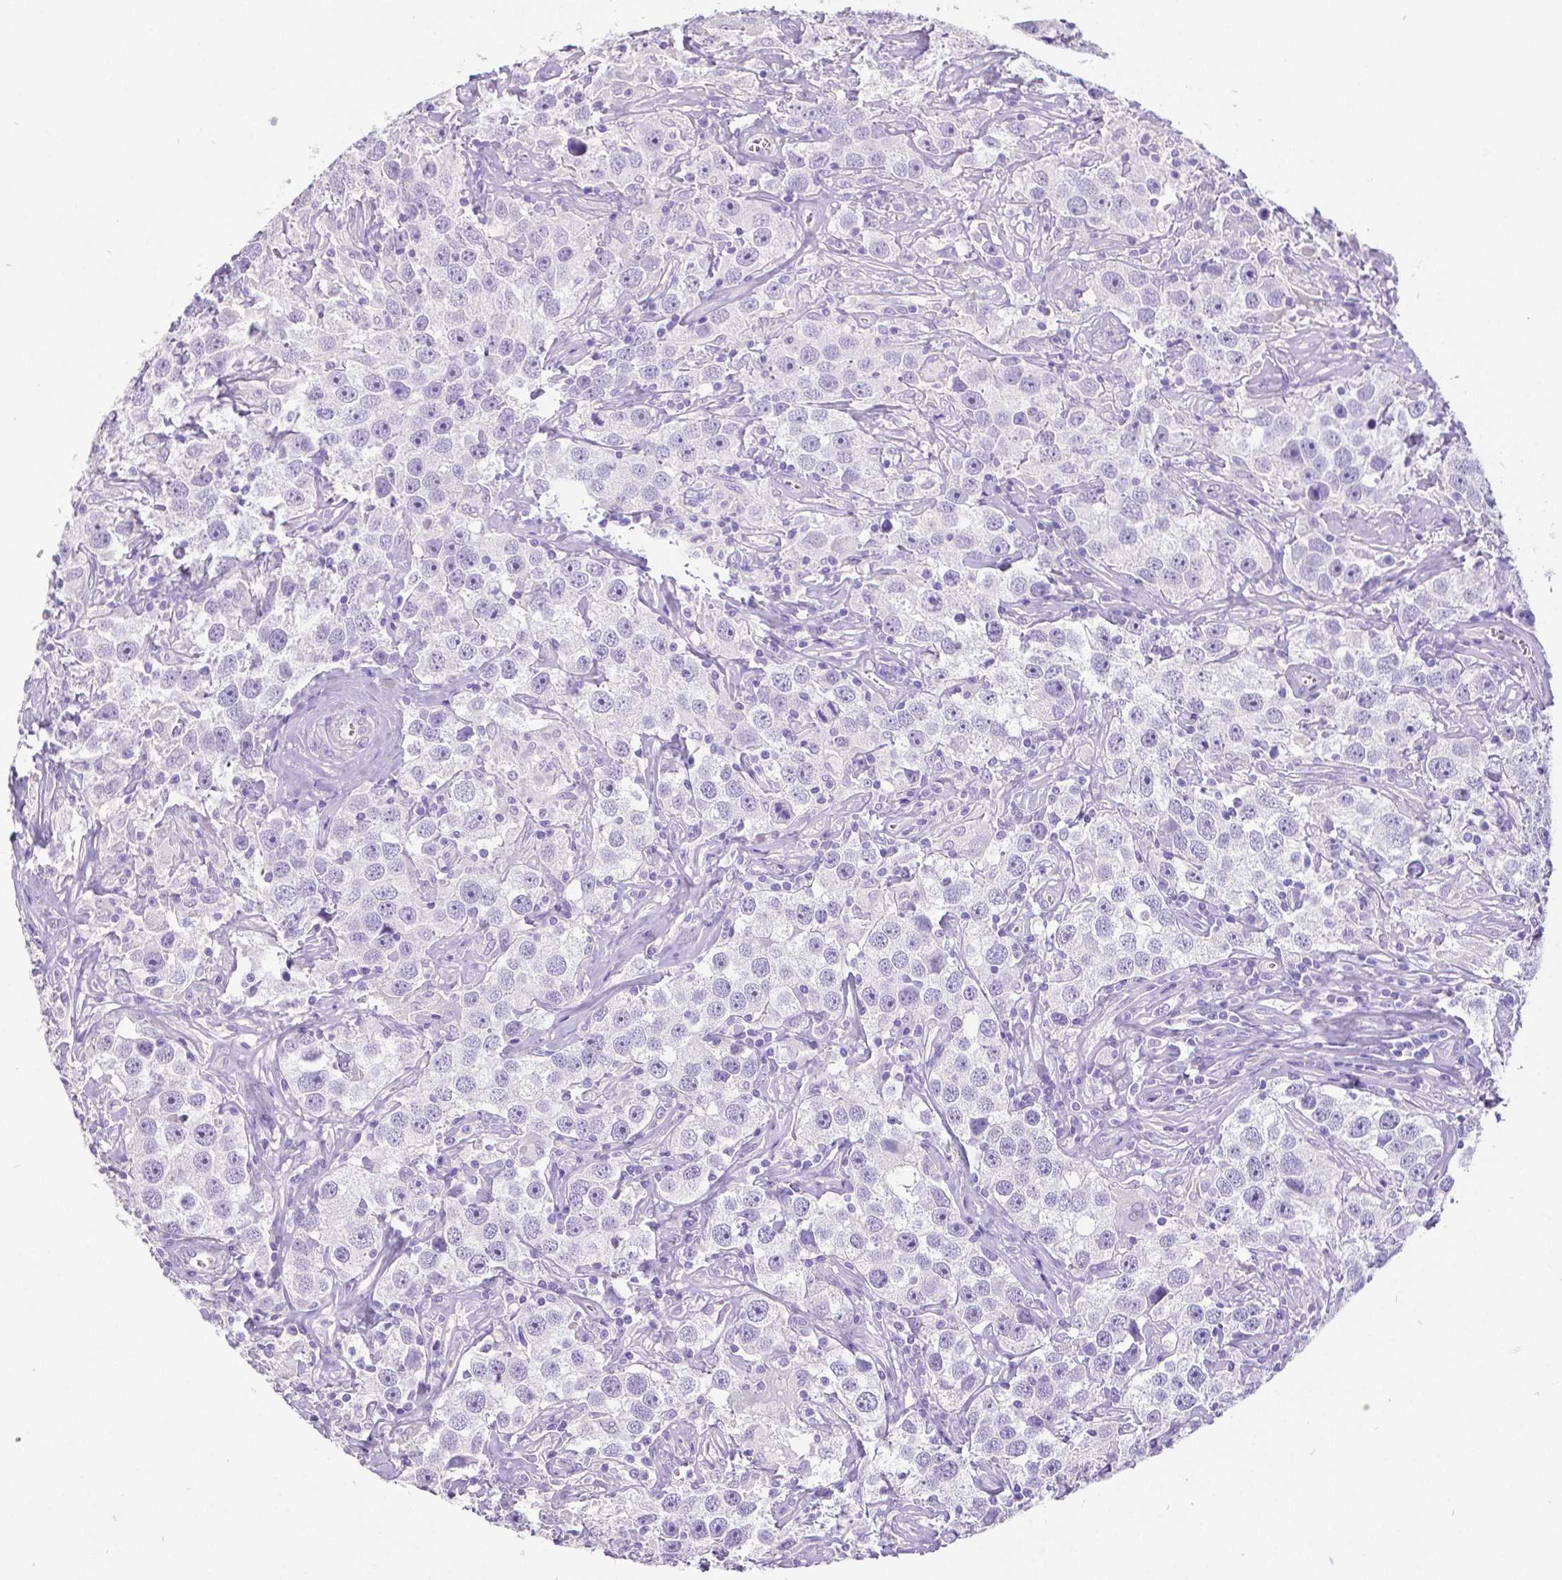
{"staining": {"intensity": "negative", "quantity": "none", "location": "none"}, "tissue": "testis cancer", "cell_type": "Tumor cells", "image_type": "cancer", "snomed": [{"axis": "morphology", "description": "Seminoma, NOS"}, {"axis": "topography", "description": "Testis"}], "caption": "This is a micrograph of immunohistochemistry staining of testis seminoma, which shows no expression in tumor cells.", "gene": "SATB2", "patient": {"sex": "male", "age": 49}}